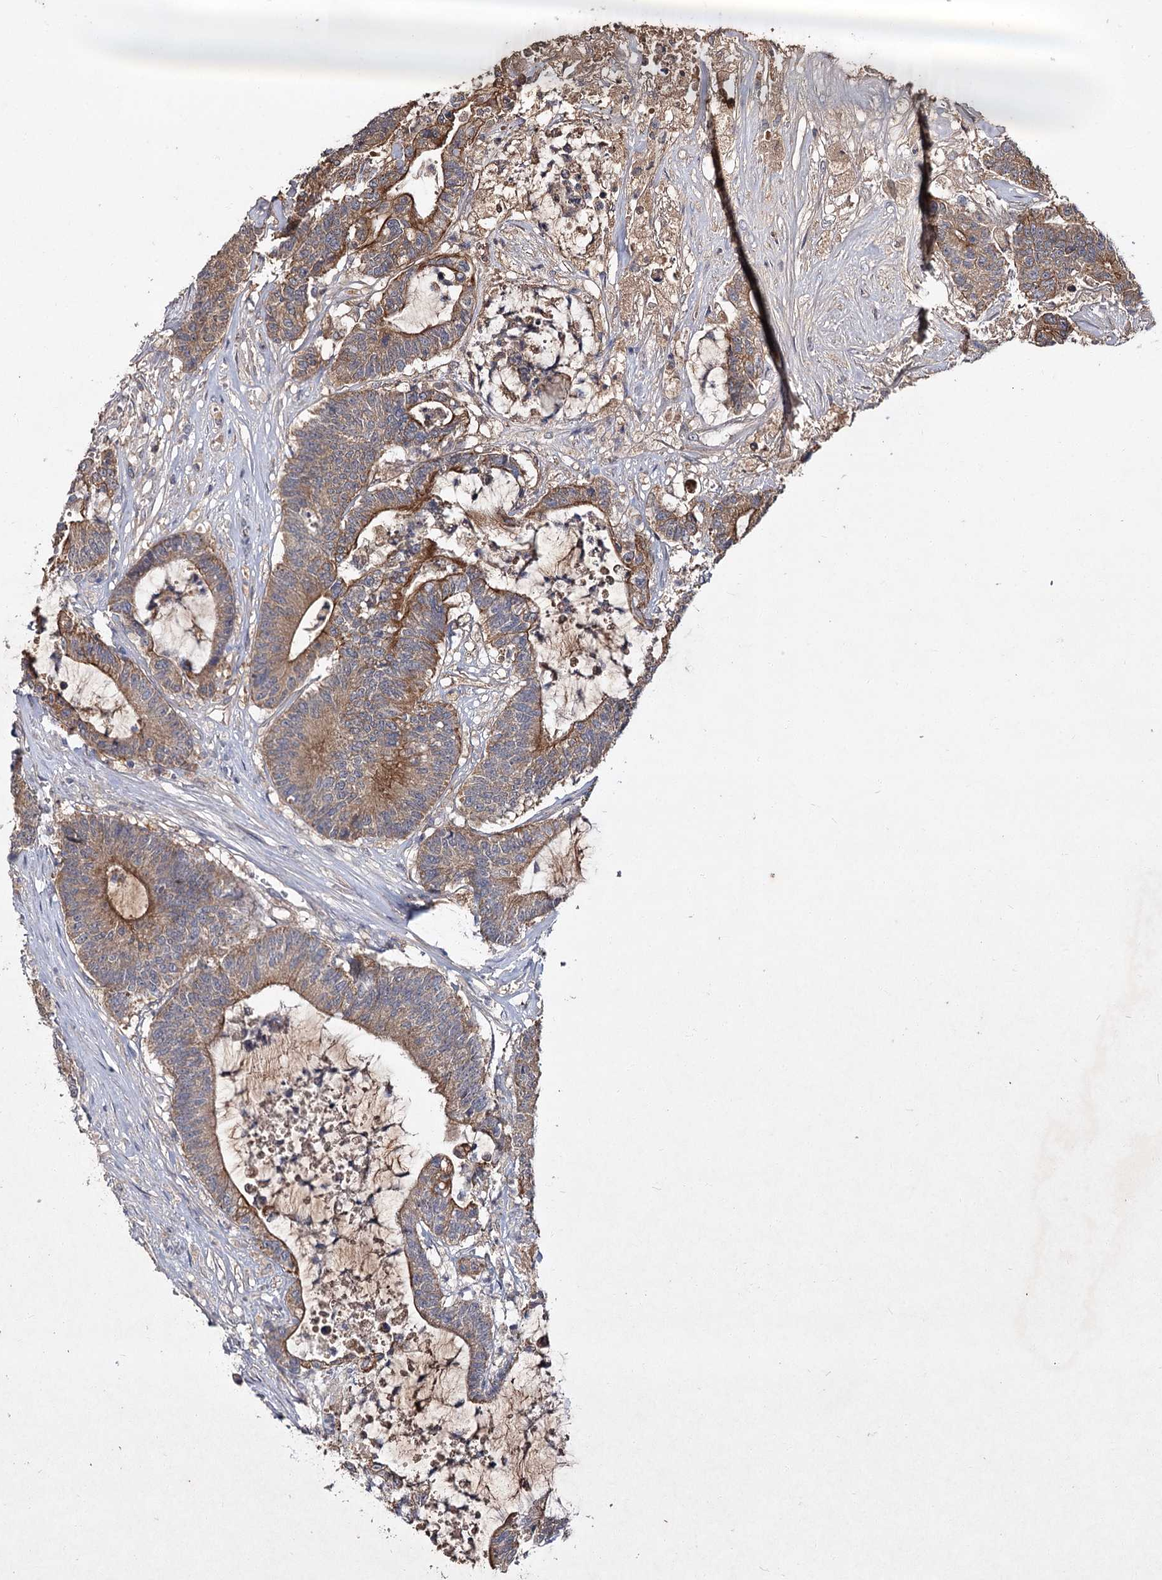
{"staining": {"intensity": "moderate", "quantity": ">75%", "location": "cytoplasmic/membranous"}, "tissue": "colorectal cancer", "cell_type": "Tumor cells", "image_type": "cancer", "snomed": [{"axis": "morphology", "description": "Adenocarcinoma, NOS"}, {"axis": "topography", "description": "Colon"}], "caption": "Immunohistochemical staining of colorectal cancer (adenocarcinoma) displays moderate cytoplasmic/membranous protein staining in about >75% of tumor cells.", "gene": "MFN1", "patient": {"sex": "female", "age": 84}}